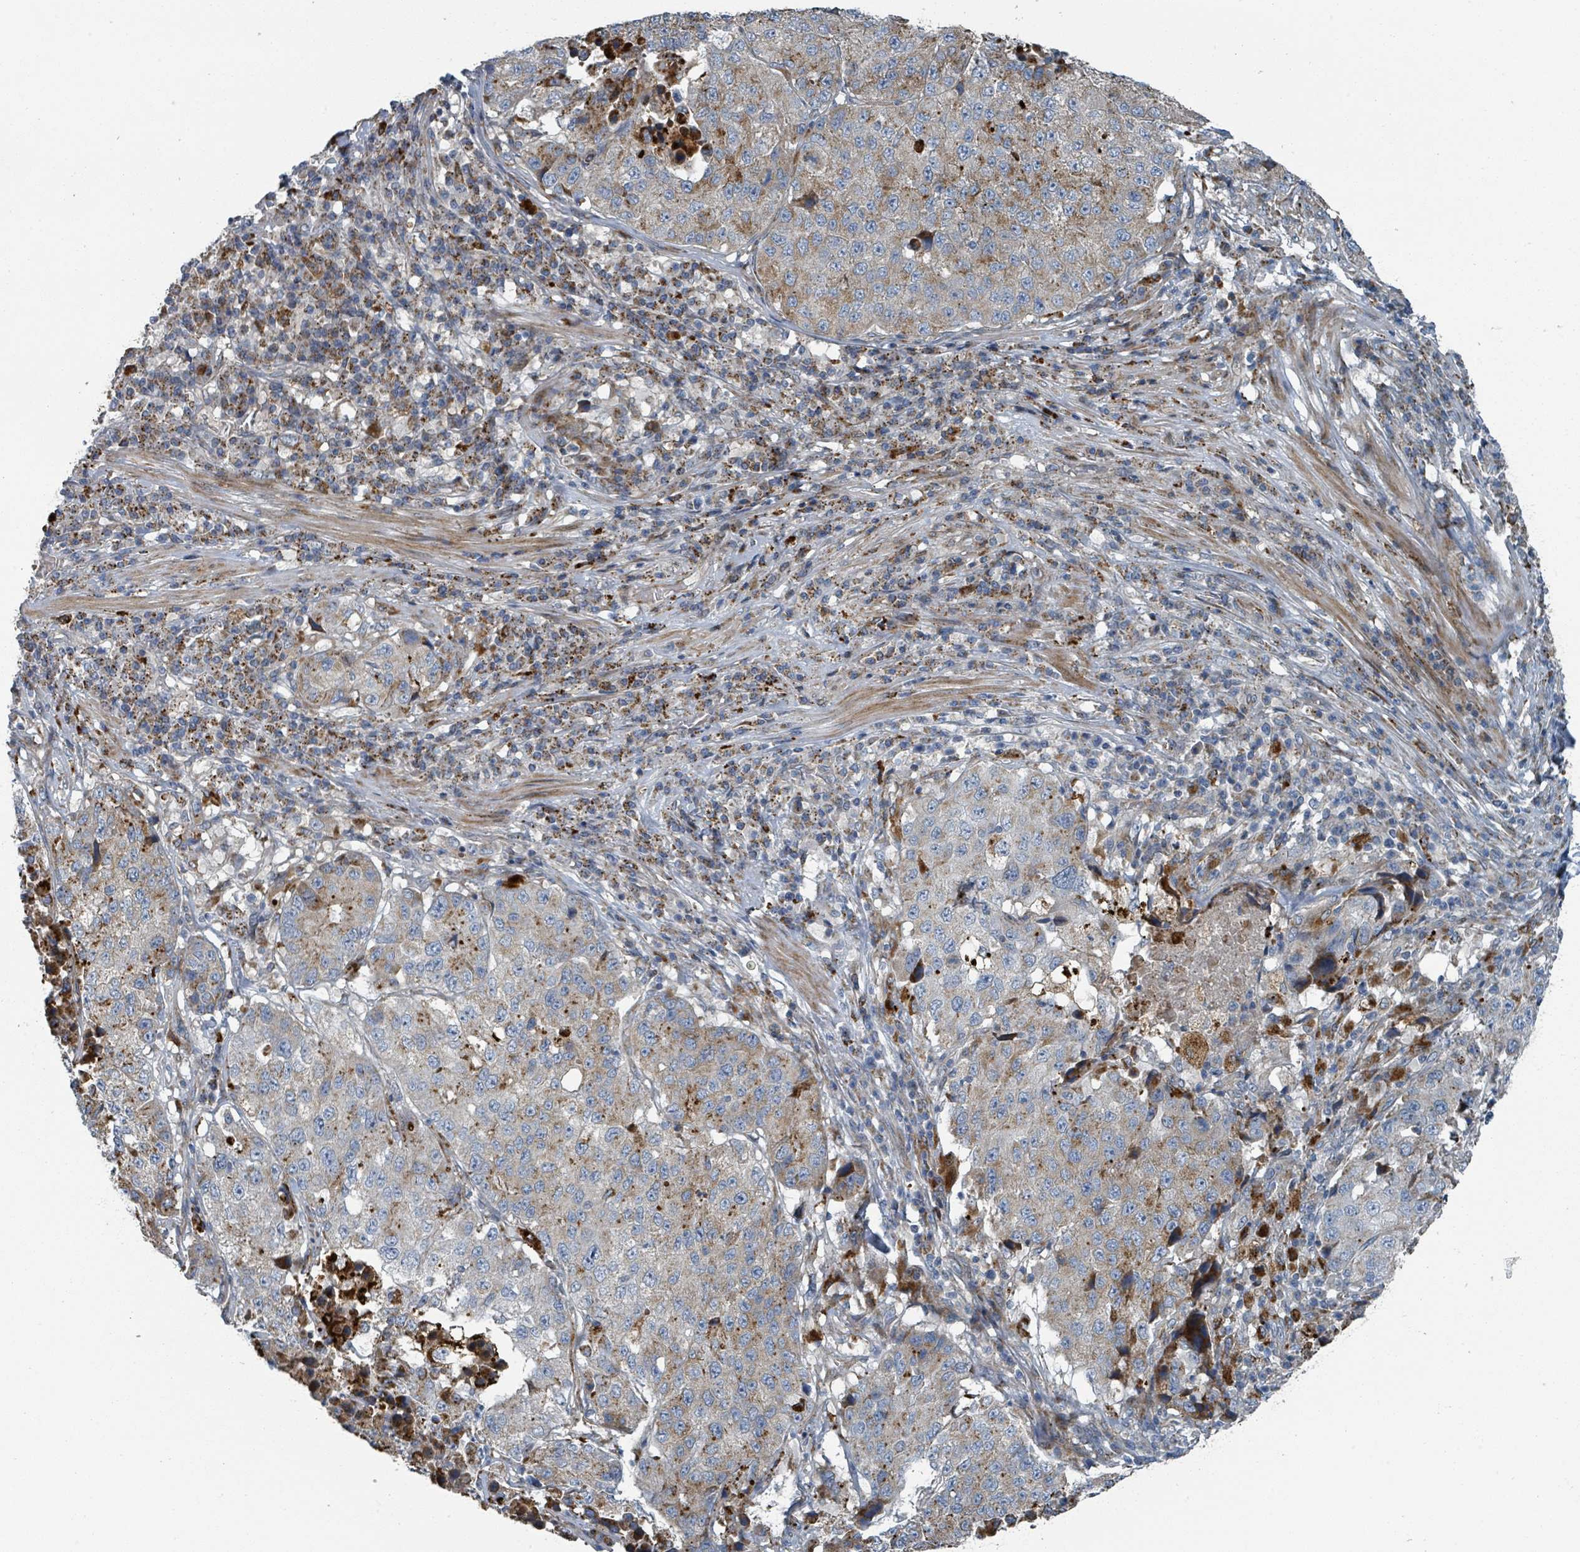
{"staining": {"intensity": "moderate", "quantity": "<25%", "location": "cytoplasmic/membranous"}, "tissue": "stomach cancer", "cell_type": "Tumor cells", "image_type": "cancer", "snomed": [{"axis": "morphology", "description": "Adenocarcinoma, NOS"}, {"axis": "topography", "description": "Stomach"}], "caption": "Approximately <25% of tumor cells in human stomach adenocarcinoma show moderate cytoplasmic/membranous protein positivity as visualized by brown immunohistochemical staining.", "gene": "DIPK2A", "patient": {"sex": "male", "age": 71}}